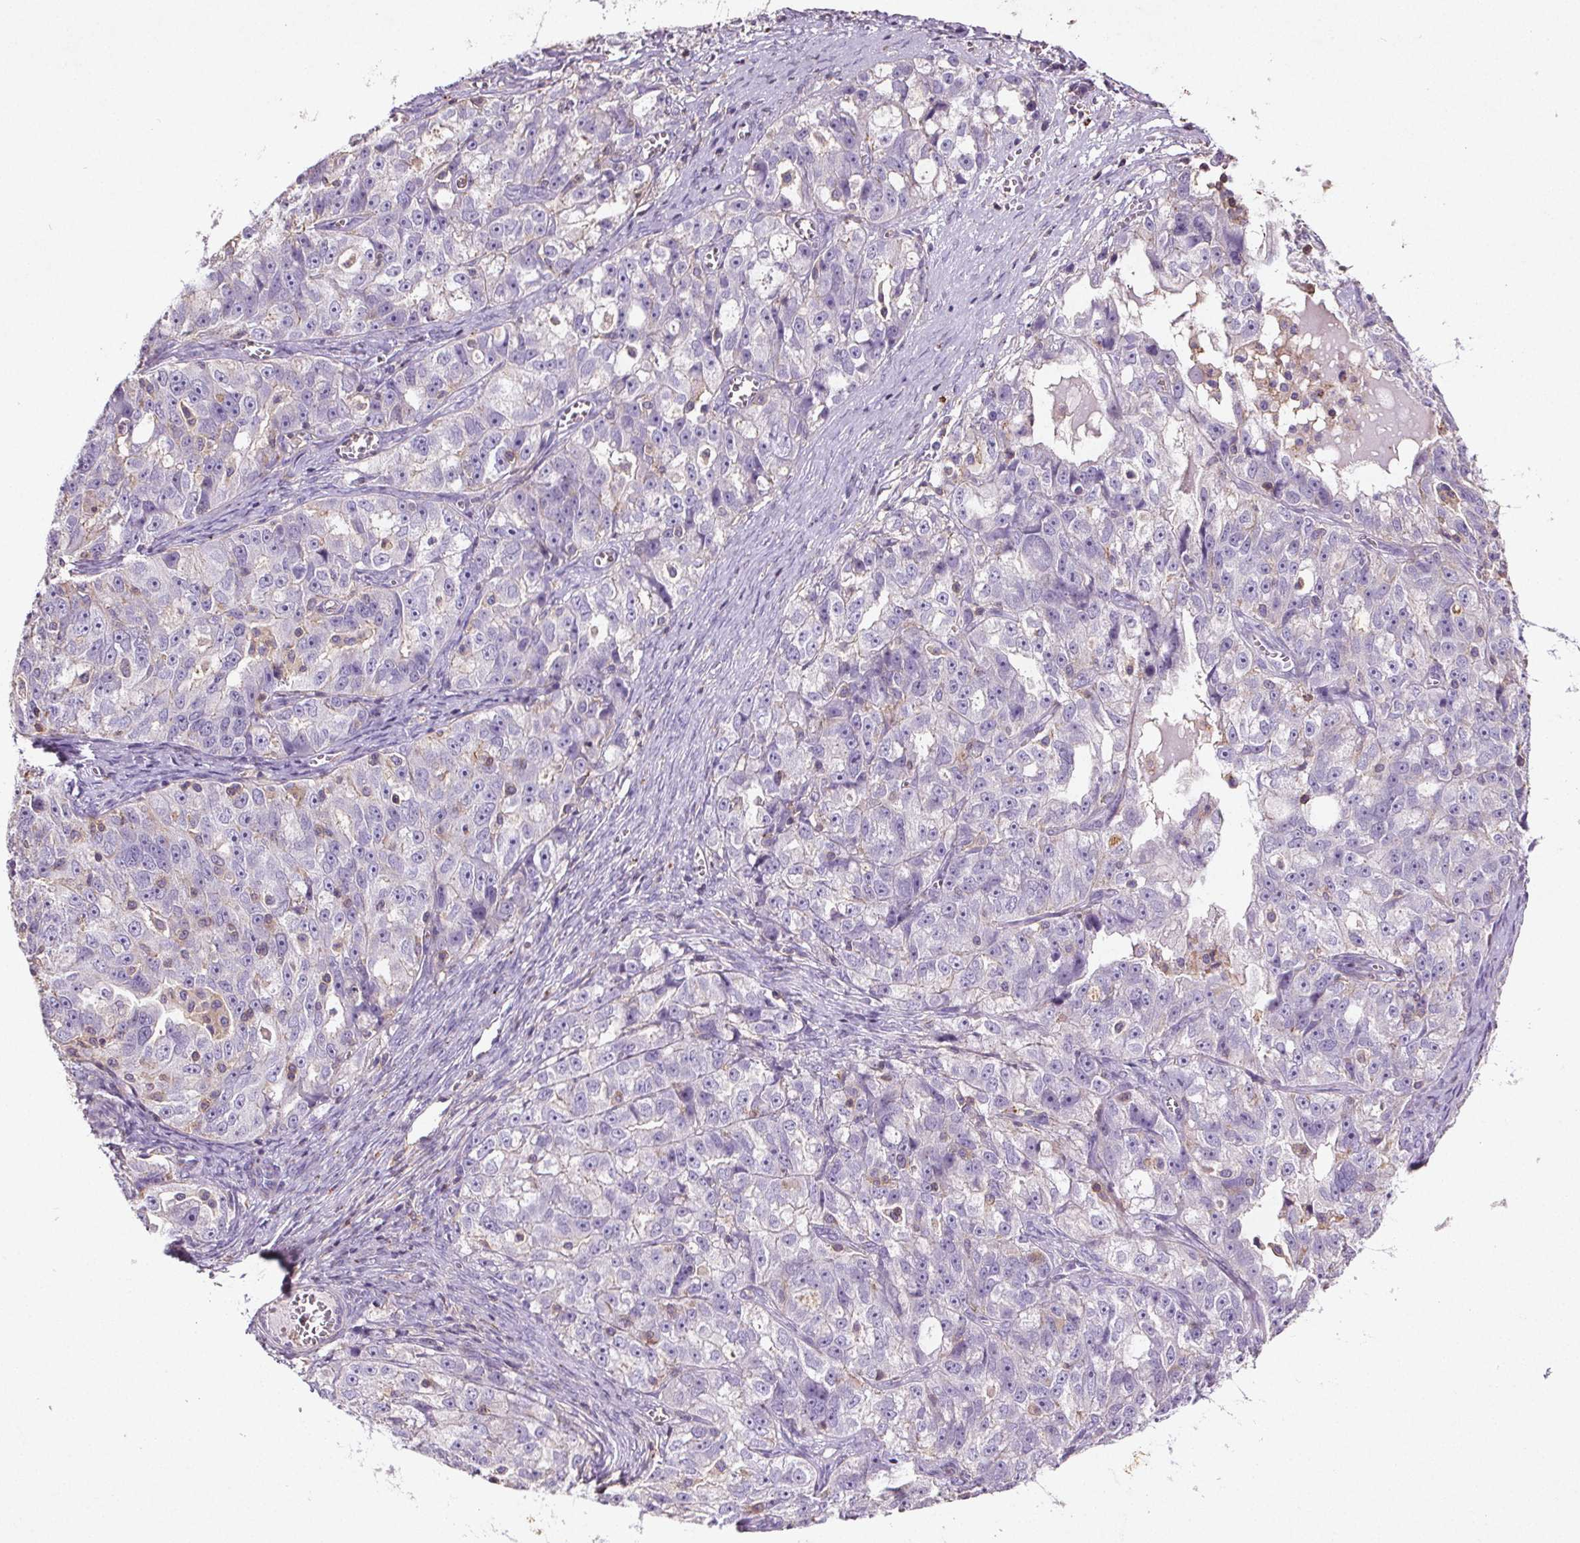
{"staining": {"intensity": "negative", "quantity": "none", "location": "none"}, "tissue": "ovarian cancer", "cell_type": "Tumor cells", "image_type": "cancer", "snomed": [{"axis": "morphology", "description": "Cystadenocarcinoma, serous, NOS"}, {"axis": "topography", "description": "Ovary"}], "caption": "Ovarian cancer (serous cystadenocarcinoma) was stained to show a protein in brown. There is no significant positivity in tumor cells. Nuclei are stained in blue.", "gene": "C19orf84", "patient": {"sex": "female", "age": 51}}